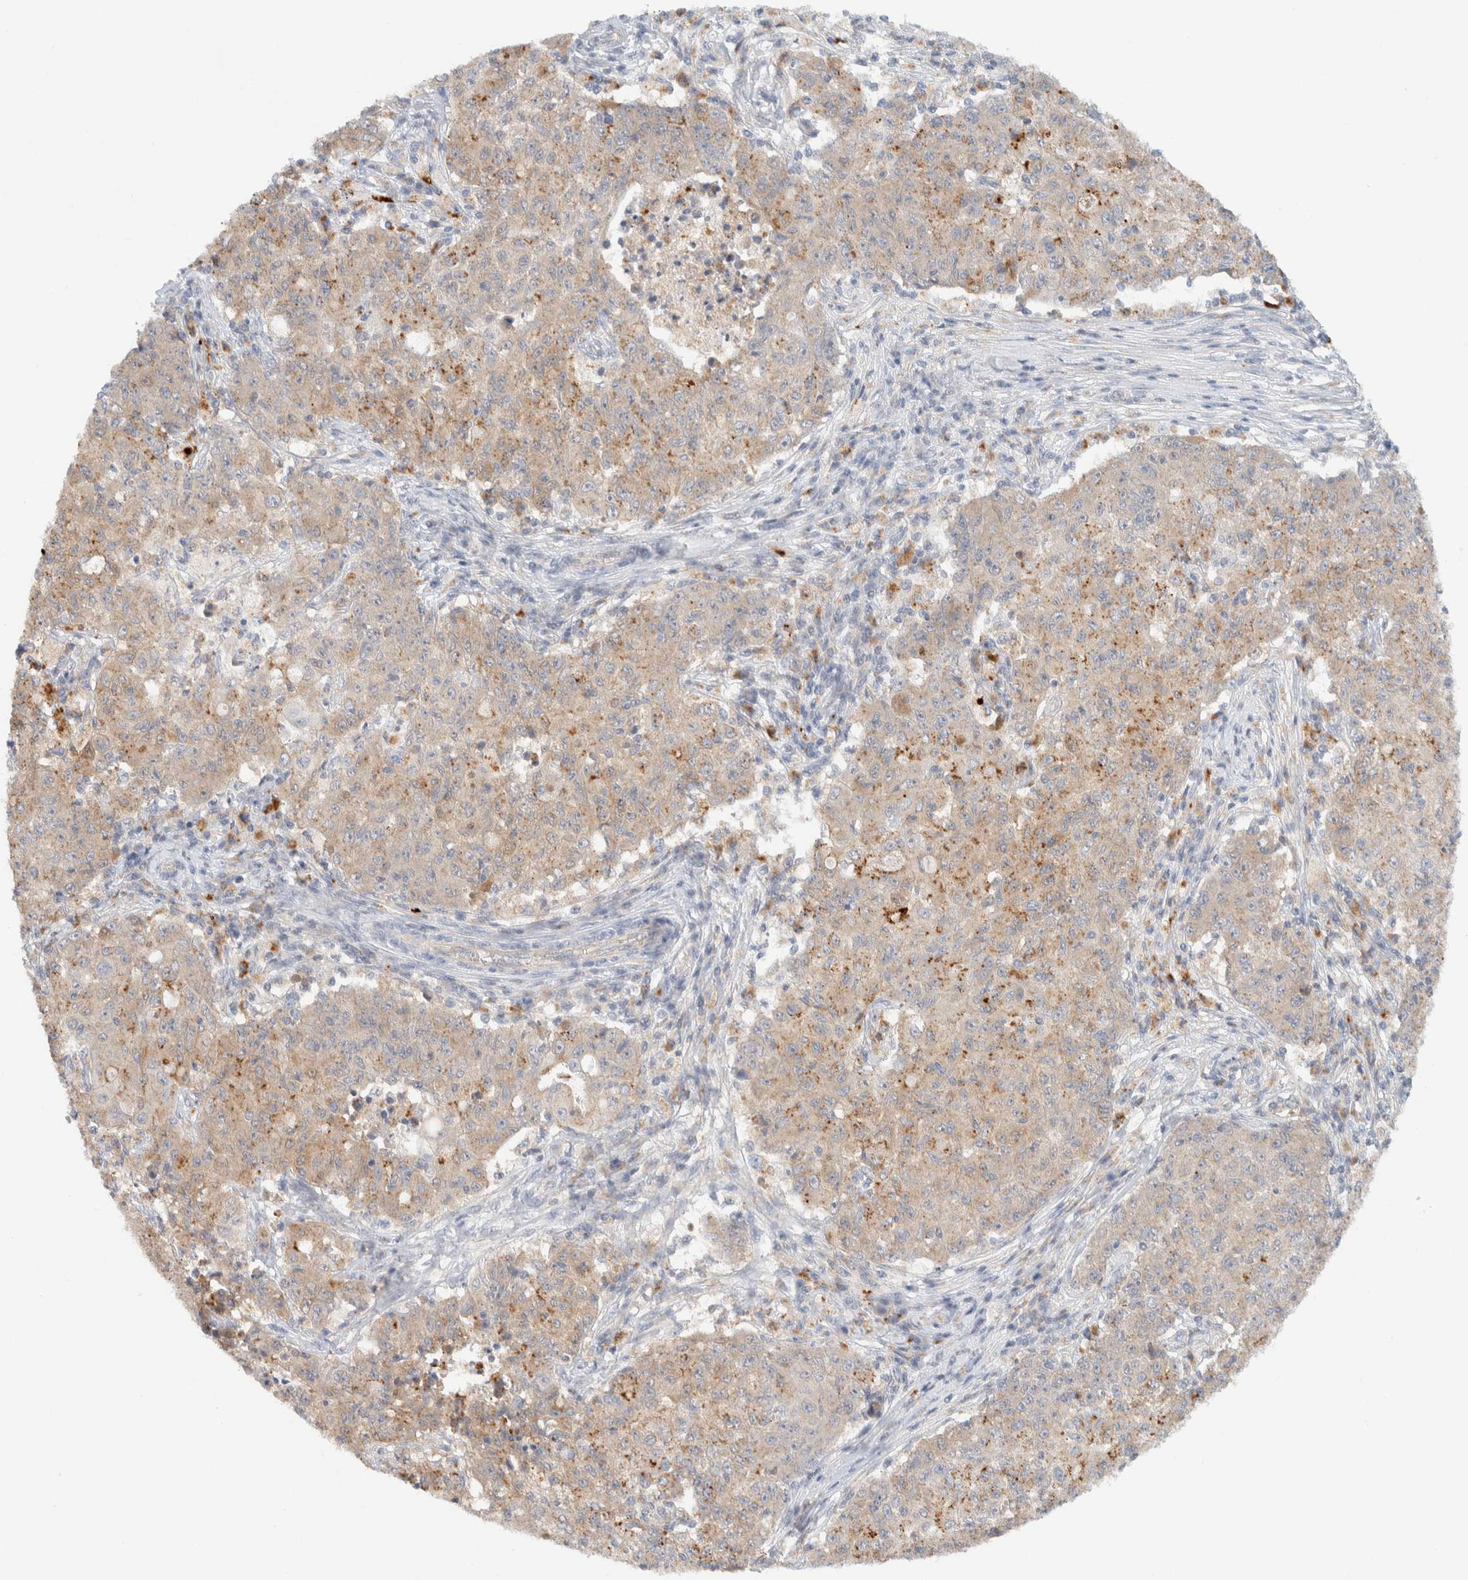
{"staining": {"intensity": "weak", "quantity": ">75%", "location": "cytoplasmic/membranous"}, "tissue": "ovarian cancer", "cell_type": "Tumor cells", "image_type": "cancer", "snomed": [{"axis": "morphology", "description": "Carcinoma, endometroid"}, {"axis": "topography", "description": "Ovary"}], "caption": "Immunohistochemistry (IHC) (DAB (3,3'-diaminobenzidine)) staining of ovarian endometroid carcinoma demonstrates weak cytoplasmic/membranous protein positivity in approximately >75% of tumor cells. (DAB IHC, brown staining for protein, blue staining for nuclei).", "gene": "GCLM", "patient": {"sex": "female", "age": 42}}